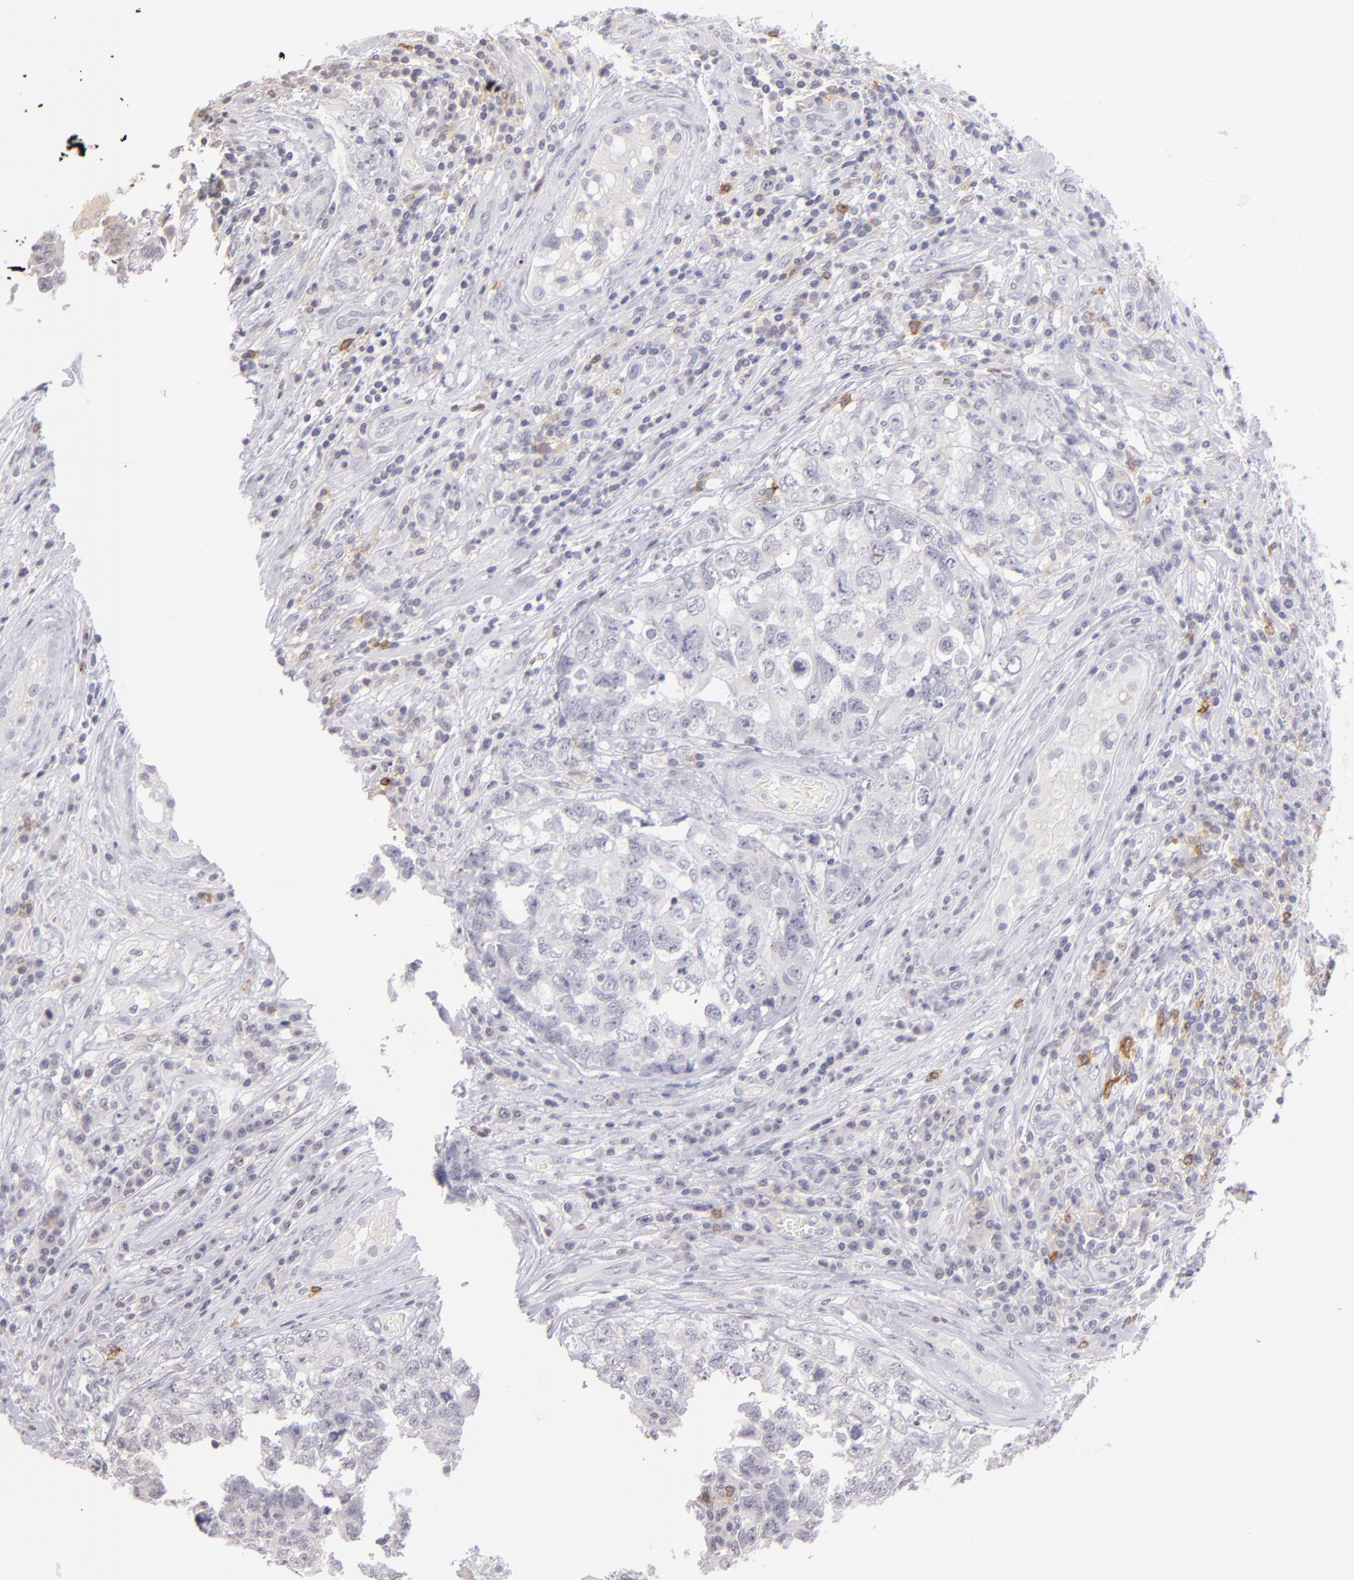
{"staining": {"intensity": "negative", "quantity": "none", "location": "none"}, "tissue": "testis cancer", "cell_type": "Tumor cells", "image_type": "cancer", "snomed": [{"axis": "morphology", "description": "Carcinoma, Embryonal, NOS"}, {"axis": "topography", "description": "Testis"}], "caption": "IHC photomicrograph of testis cancer (embryonal carcinoma) stained for a protein (brown), which shows no positivity in tumor cells.", "gene": "IL2RA", "patient": {"sex": "male", "age": 31}}